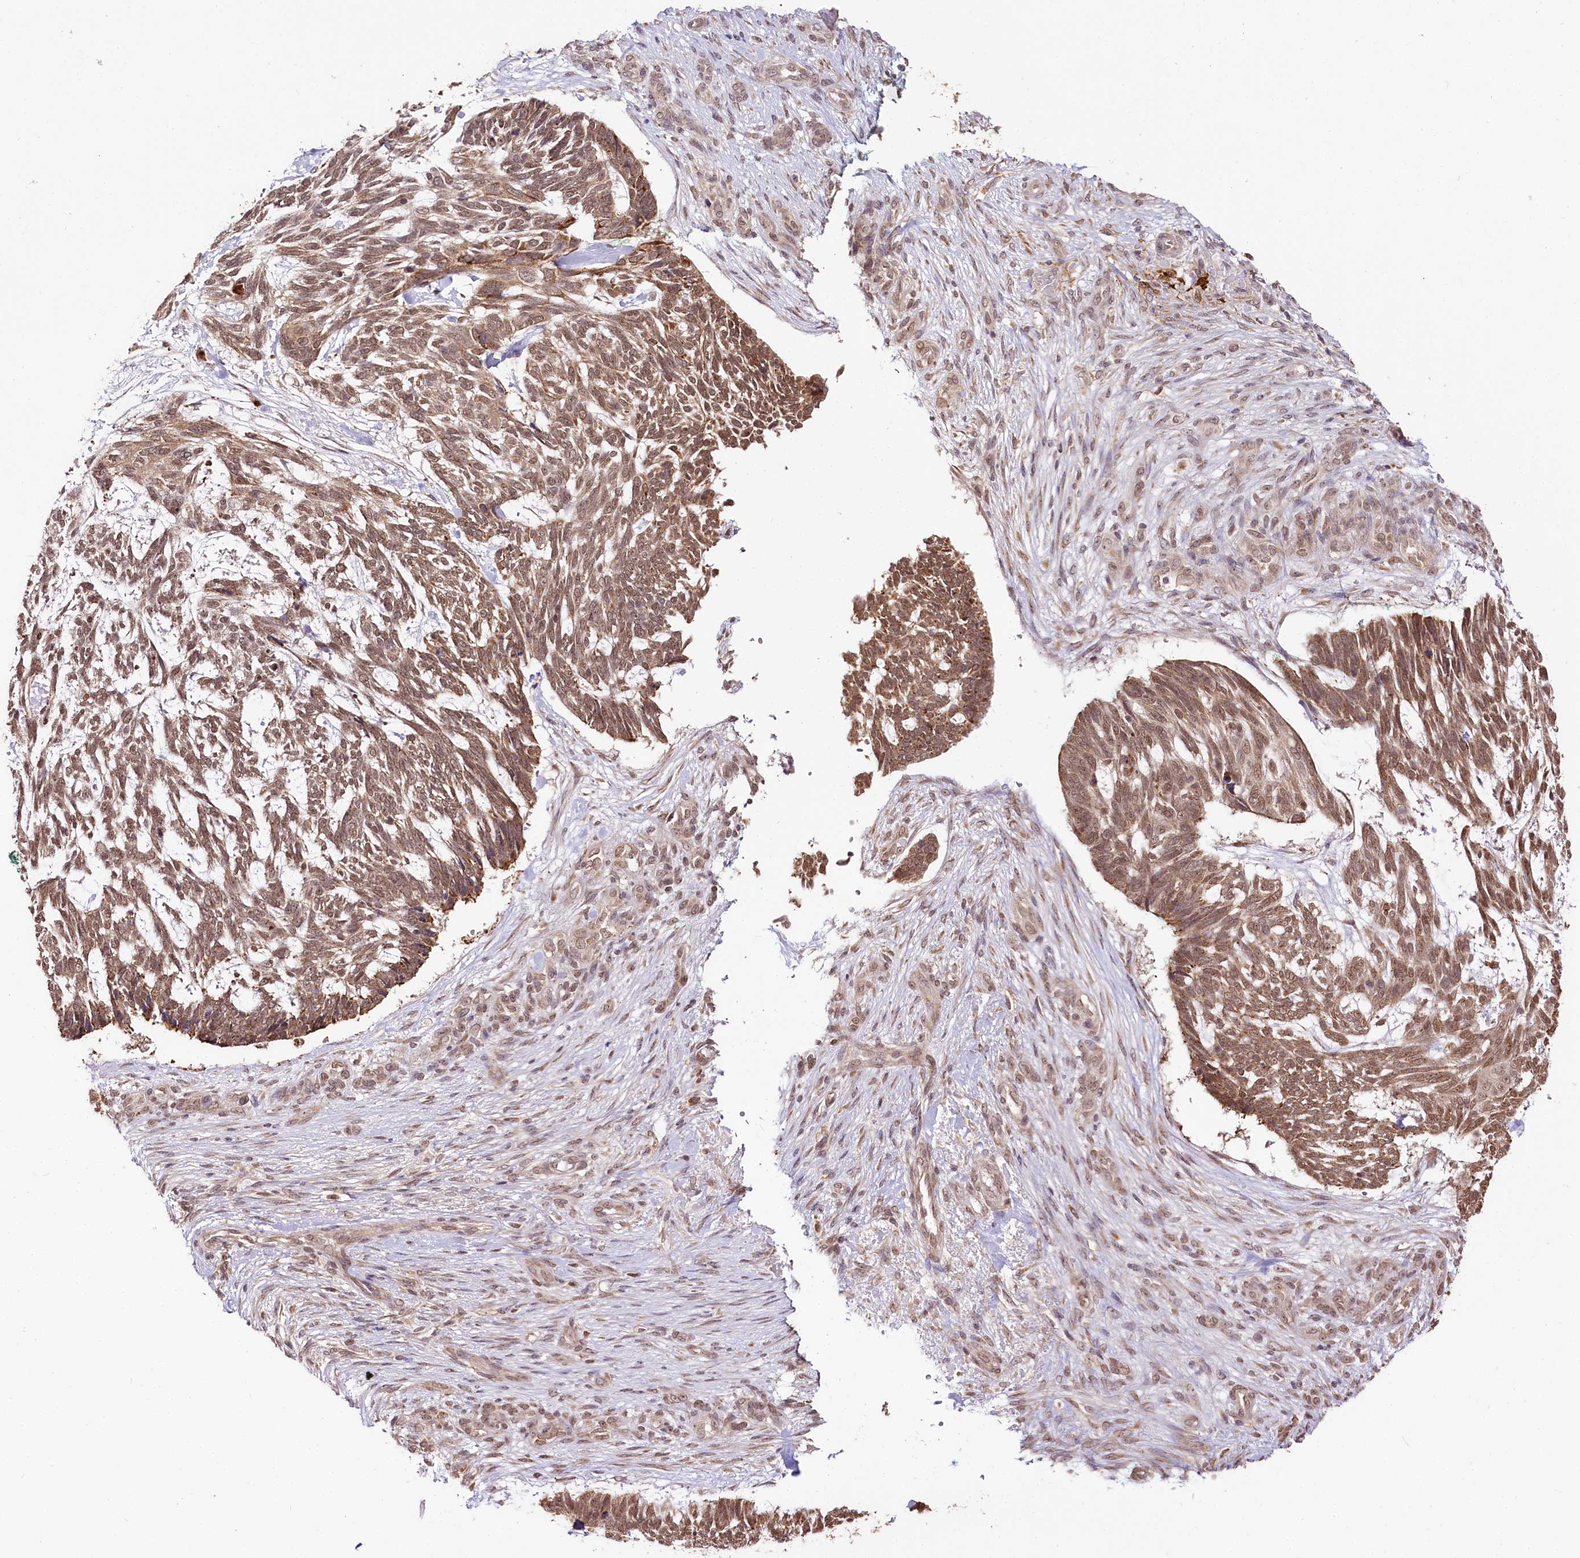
{"staining": {"intensity": "moderate", "quantity": ">75%", "location": "nuclear"}, "tissue": "skin cancer", "cell_type": "Tumor cells", "image_type": "cancer", "snomed": [{"axis": "morphology", "description": "Basal cell carcinoma"}, {"axis": "topography", "description": "Skin"}], "caption": "IHC (DAB (3,3'-diaminobenzidine)) staining of basal cell carcinoma (skin) displays moderate nuclear protein positivity in about >75% of tumor cells.", "gene": "ENSG00000144785", "patient": {"sex": "male", "age": 88}}